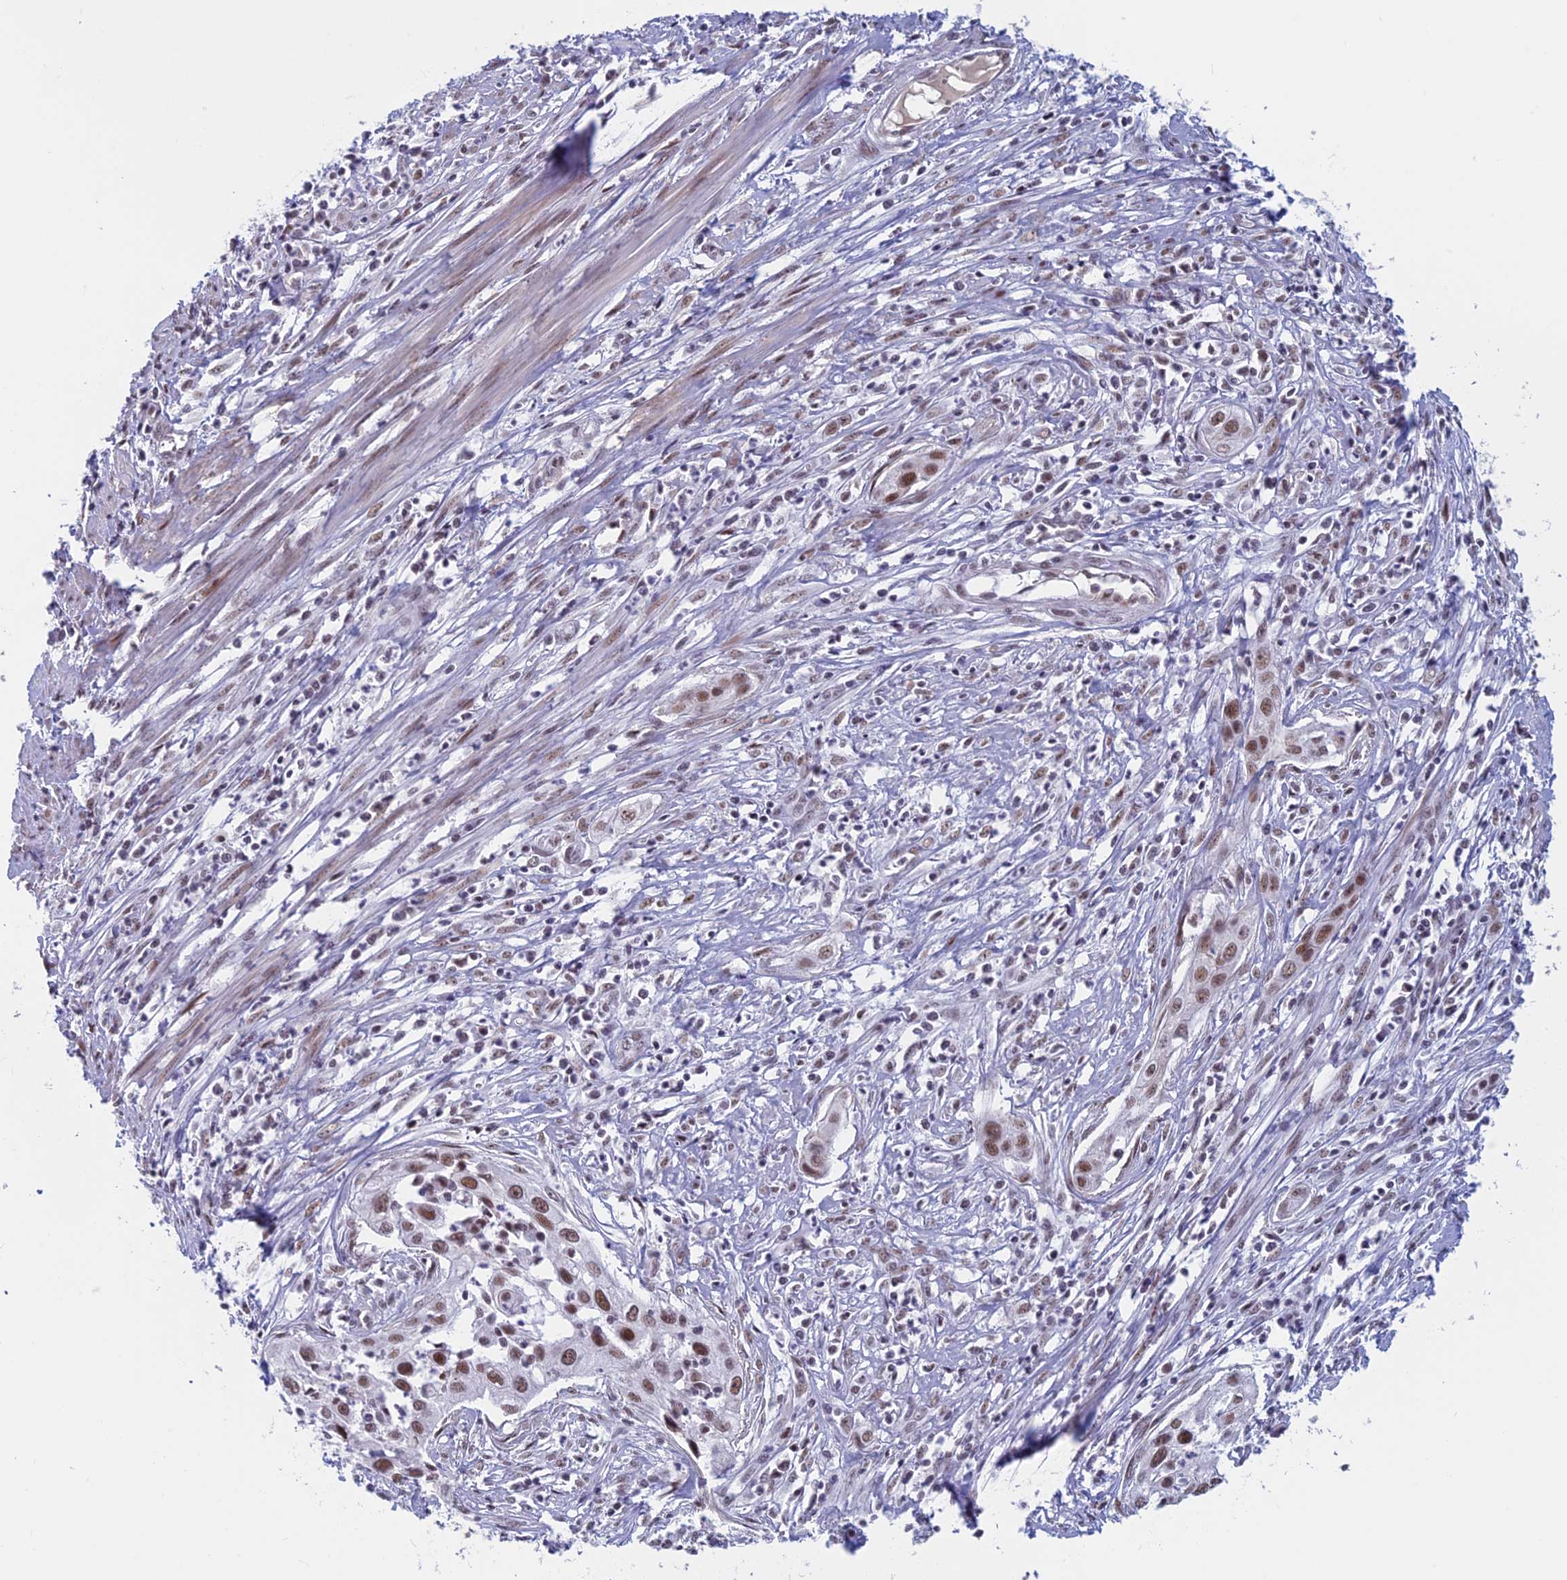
{"staining": {"intensity": "moderate", "quantity": ">75%", "location": "nuclear"}, "tissue": "cervical cancer", "cell_type": "Tumor cells", "image_type": "cancer", "snomed": [{"axis": "morphology", "description": "Squamous cell carcinoma, NOS"}, {"axis": "topography", "description": "Cervix"}], "caption": "The micrograph reveals staining of cervical cancer (squamous cell carcinoma), revealing moderate nuclear protein positivity (brown color) within tumor cells. Using DAB (brown) and hematoxylin (blue) stains, captured at high magnification using brightfield microscopy.", "gene": "ASH2L", "patient": {"sex": "female", "age": 34}}